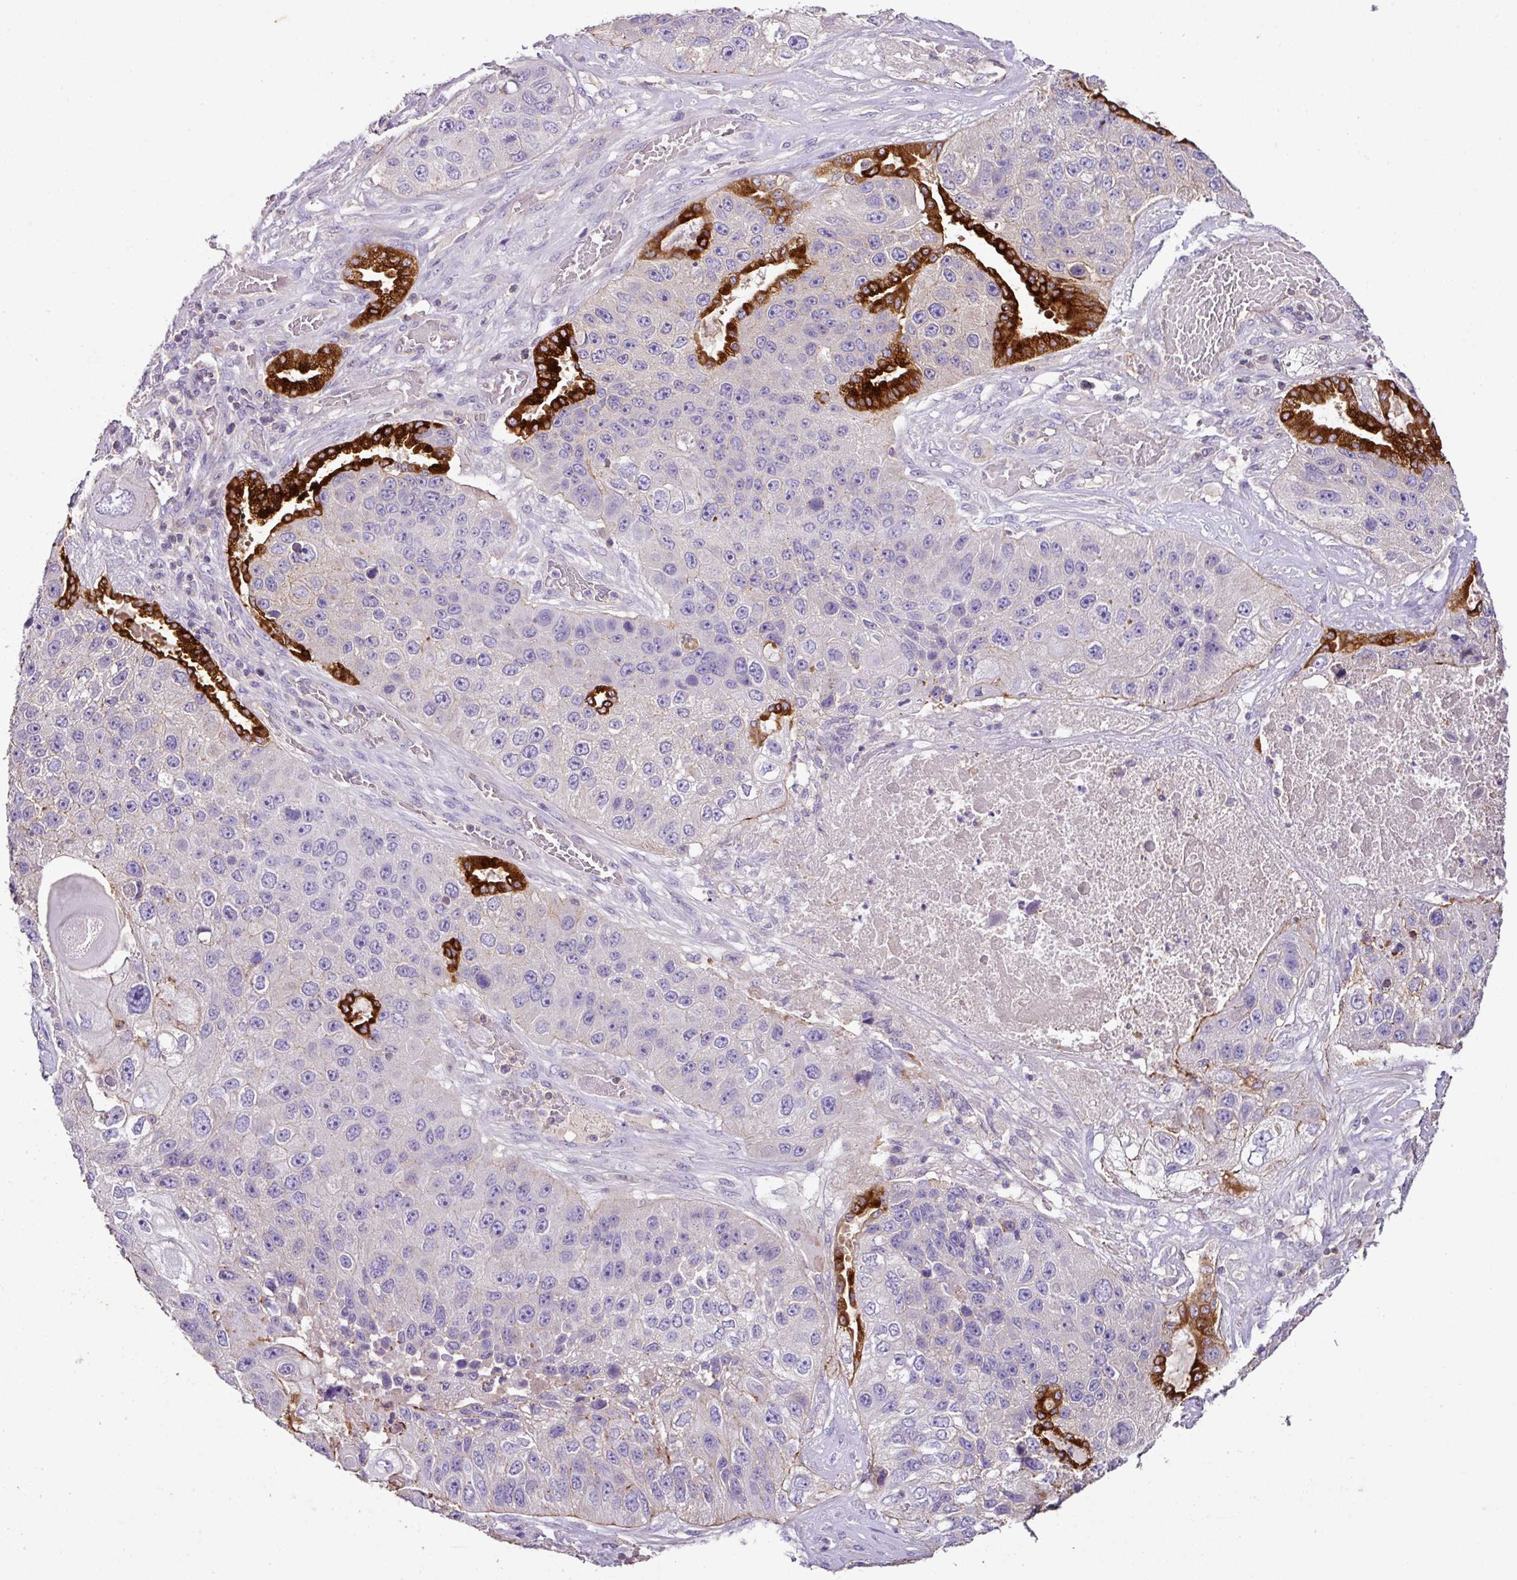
{"staining": {"intensity": "negative", "quantity": "none", "location": "none"}, "tissue": "lung cancer", "cell_type": "Tumor cells", "image_type": "cancer", "snomed": [{"axis": "morphology", "description": "Squamous cell carcinoma, NOS"}, {"axis": "topography", "description": "Lung"}], "caption": "Micrograph shows no significant protein staining in tumor cells of lung squamous cell carcinoma. Brightfield microscopy of immunohistochemistry stained with DAB (3,3'-diaminobenzidine) (brown) and hematoxylin (blue), captured at high magnification.", "gene": "AGR3", "patient": {"sex": "male", "age": 61}}